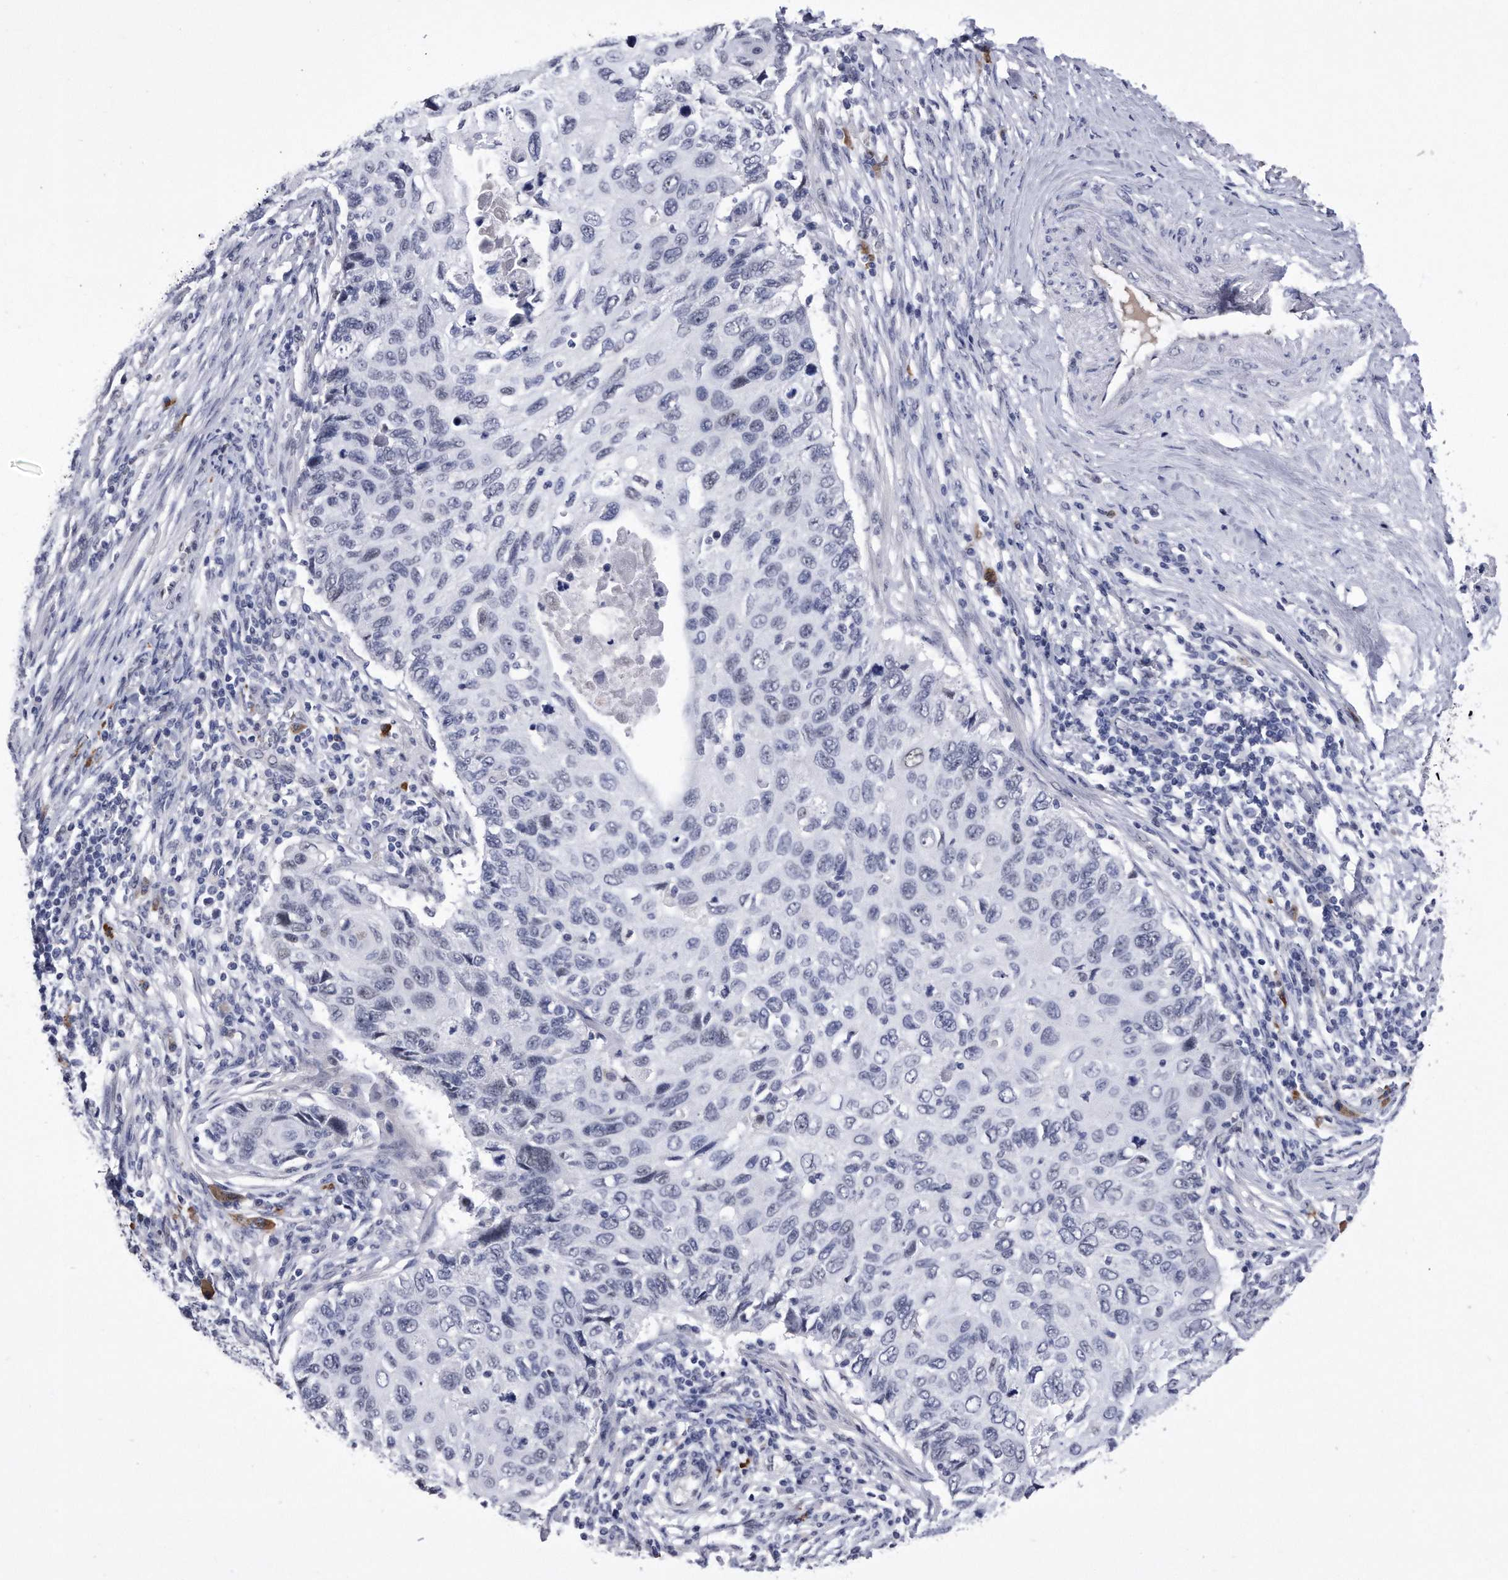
{"staining": {"intensity": "negative", "quantity": "none", "location": "none"}, "tissue": "cervical cancer", "cell_type": "Tumor cells", "image_type": "cancer", "snomed": [{"axis": "morphology", "description": "Squamous cell carcinoma, NOS"}, {"axis": "topography", "description": "Cervix"}], "caption": "The IHC micrograph has no significant staining in tumor cells of squamous cell carcinoma (cervical) tissue. (Immunohistochemistry (ihc), brightfield microscopy, high magnification).", "gene": "KCTD8", "patient": {"sex": "female", "age": 70}}